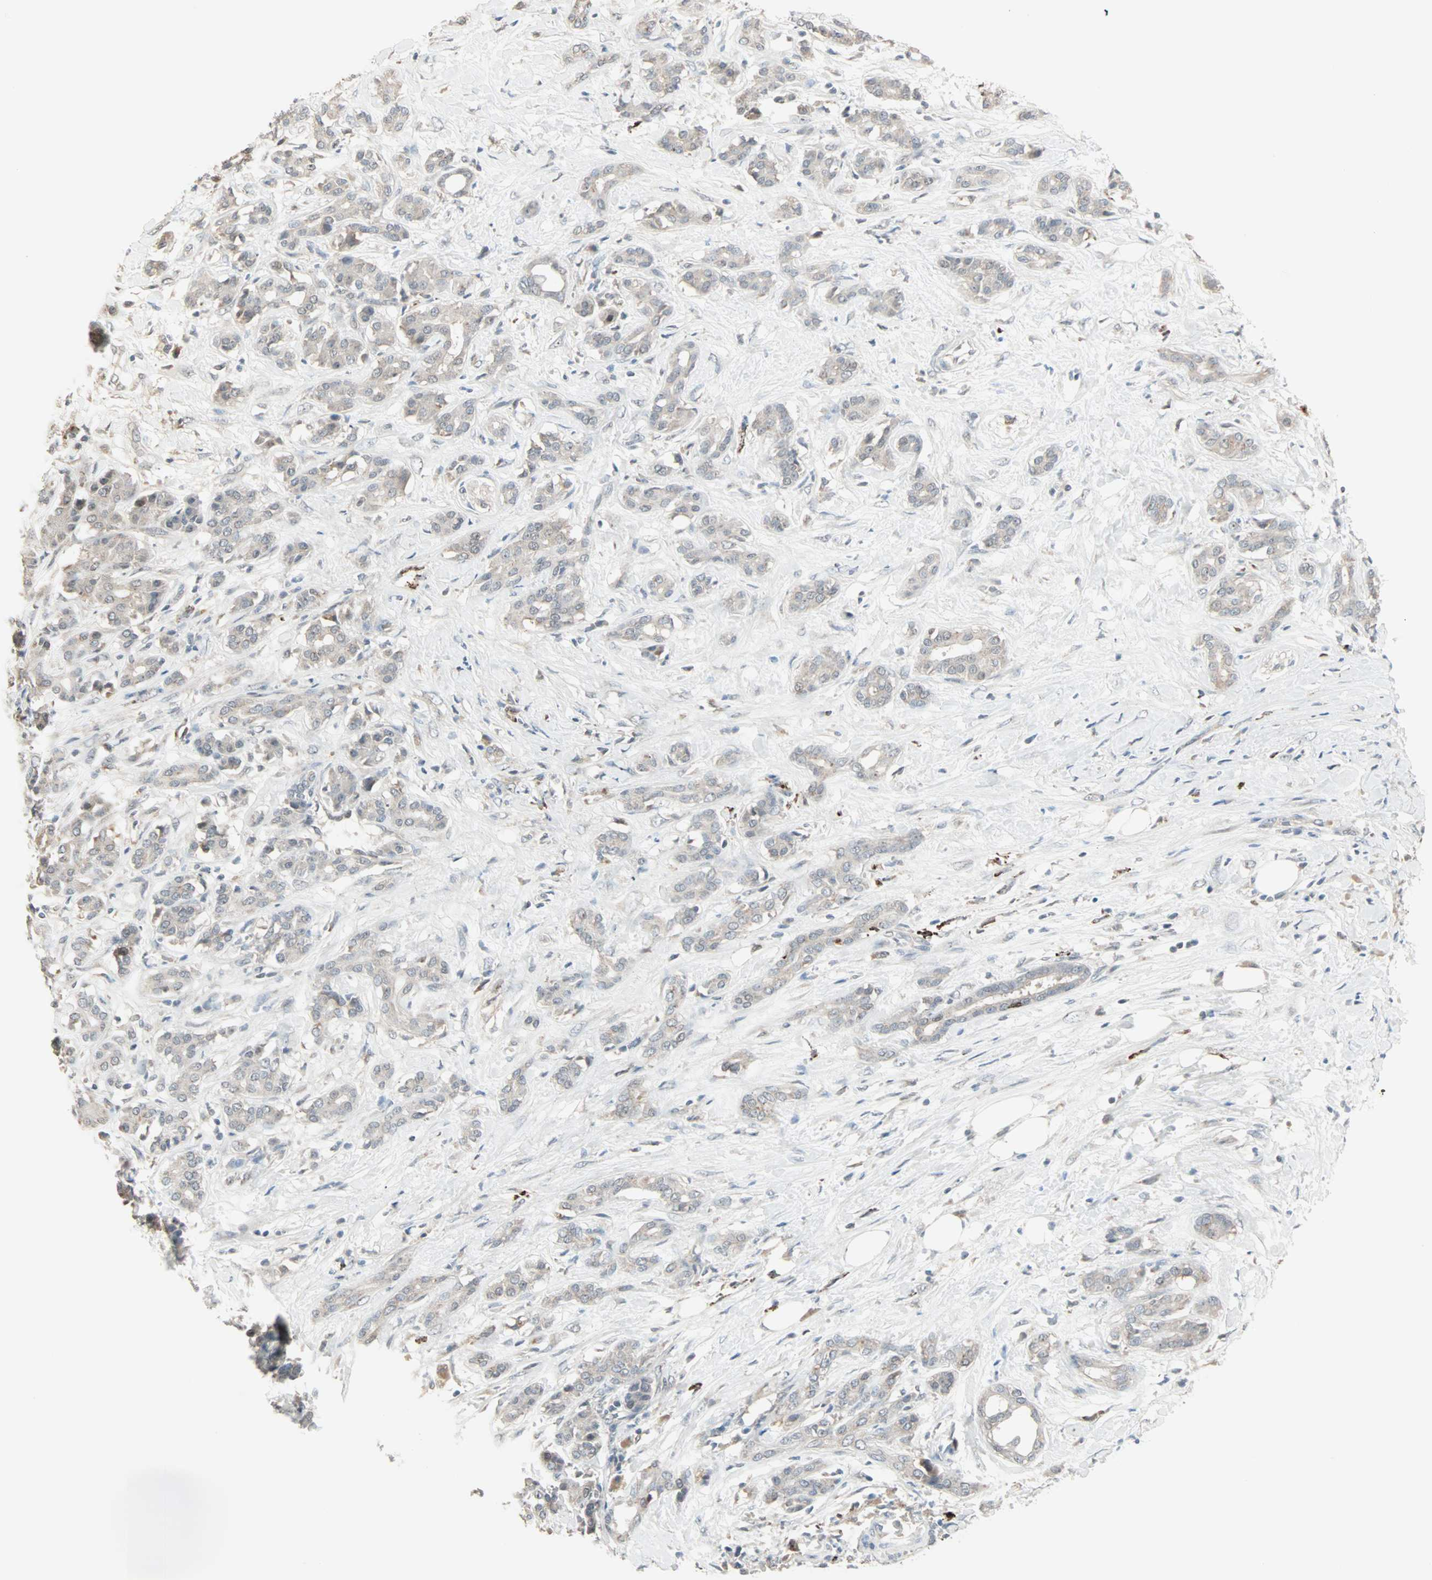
{"staining": {"intensity": "weak", "quantity": ">75%", "location": "cytoplasmic/membranous"}, "tissue": "pancreatic cancer", "cell_type": "Tumor cells", "image_type": "cancer", "snomed": [{"axis": "morphology", "description": "Adenocarcinoma, NOS"}, {"axis": "topography", "description": "Pancreas"}], "caption": "A low amount of weak cytoplasmic/membranous staining is present in about >75% of tumor cells in pancreatic cancer (adenocarcinoma) tissue. (IHC, brightfield microscopy, high magnification).", "gene": "KDM4A", "patient": {"sex": "male", "age": 41}}